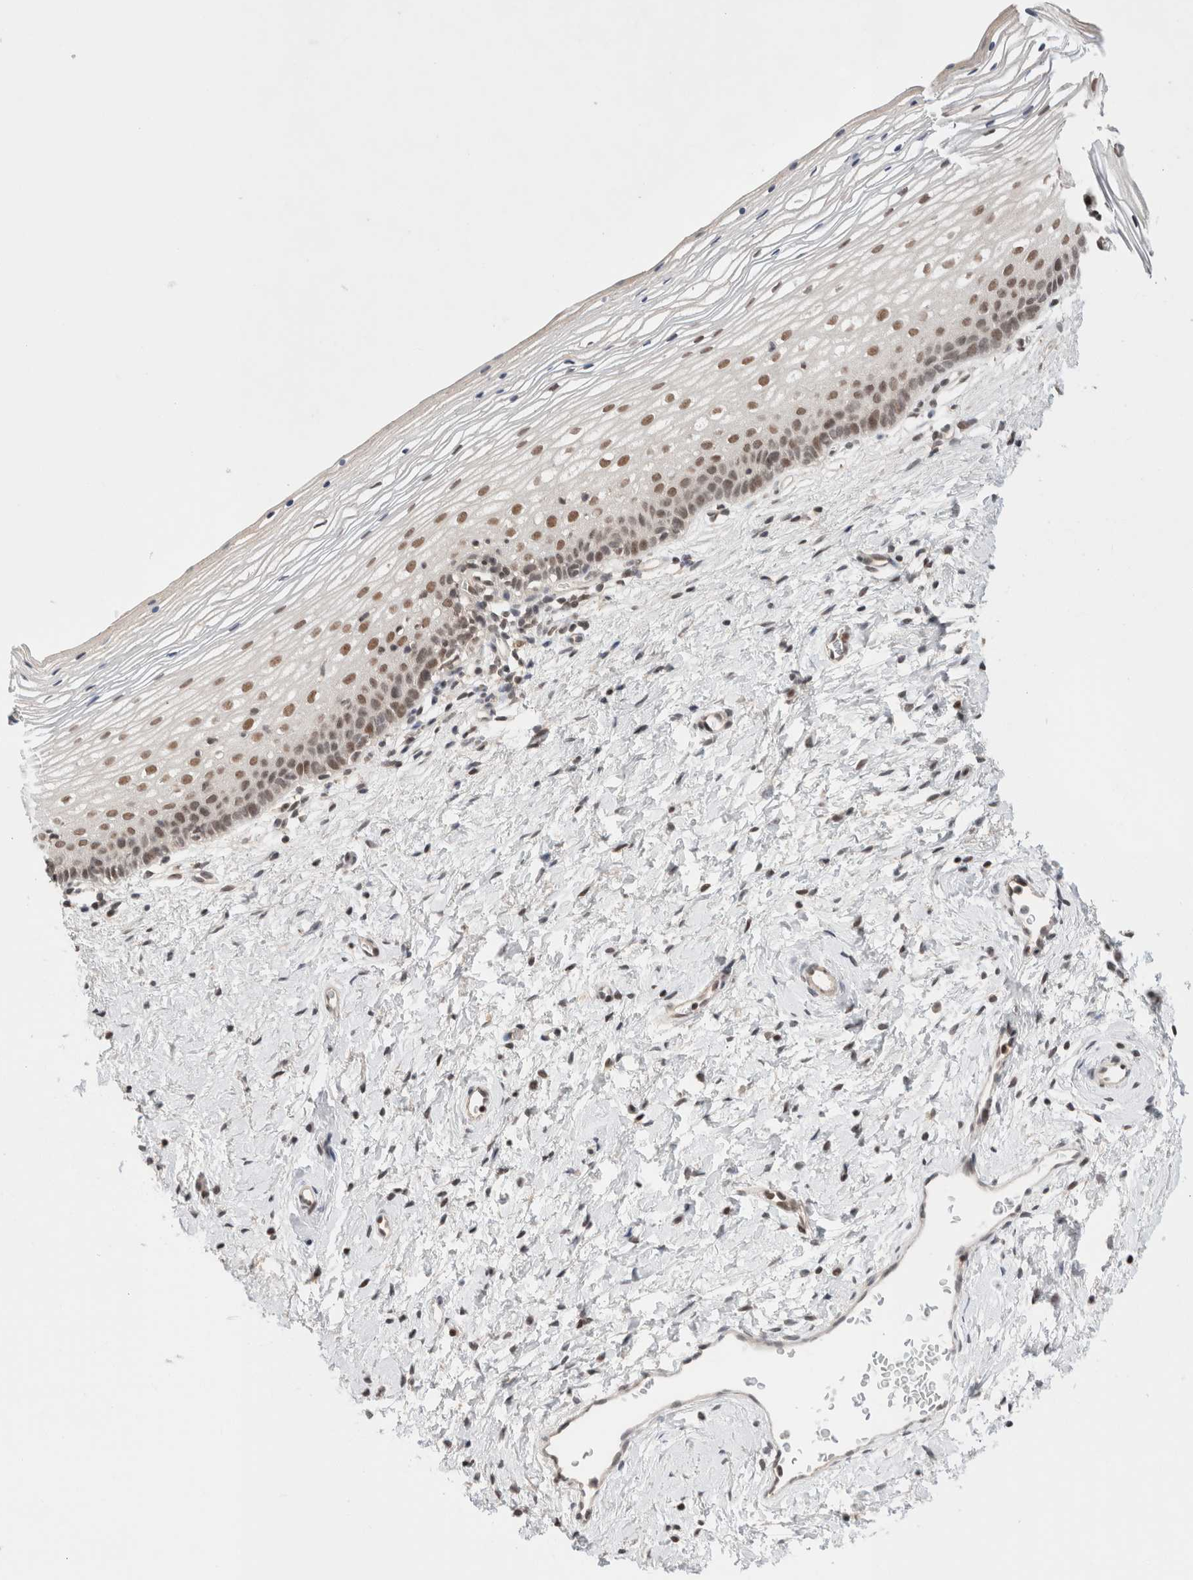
{"staining": {"intensity": "moderate", "quantity": ">75%", "location": "nuclear"}, "tissue": "cervix", "cell_type": "Glandular cells", "image_type": "normal", "snomed": [{"axis": "morphology", "description": "Normal tissue, NOS"}, {"axis": "topography", "description": "Cervix"}], "caption": "Immunohistochemistry histopathology image of unremarkable human cervix stained for a protein (brown), which displays medium levels of moderate nuclear expression in approximately >75% of glandular cells.", "gene": "GATAD2A", "patient": {"sex": "female", "age": 72}}